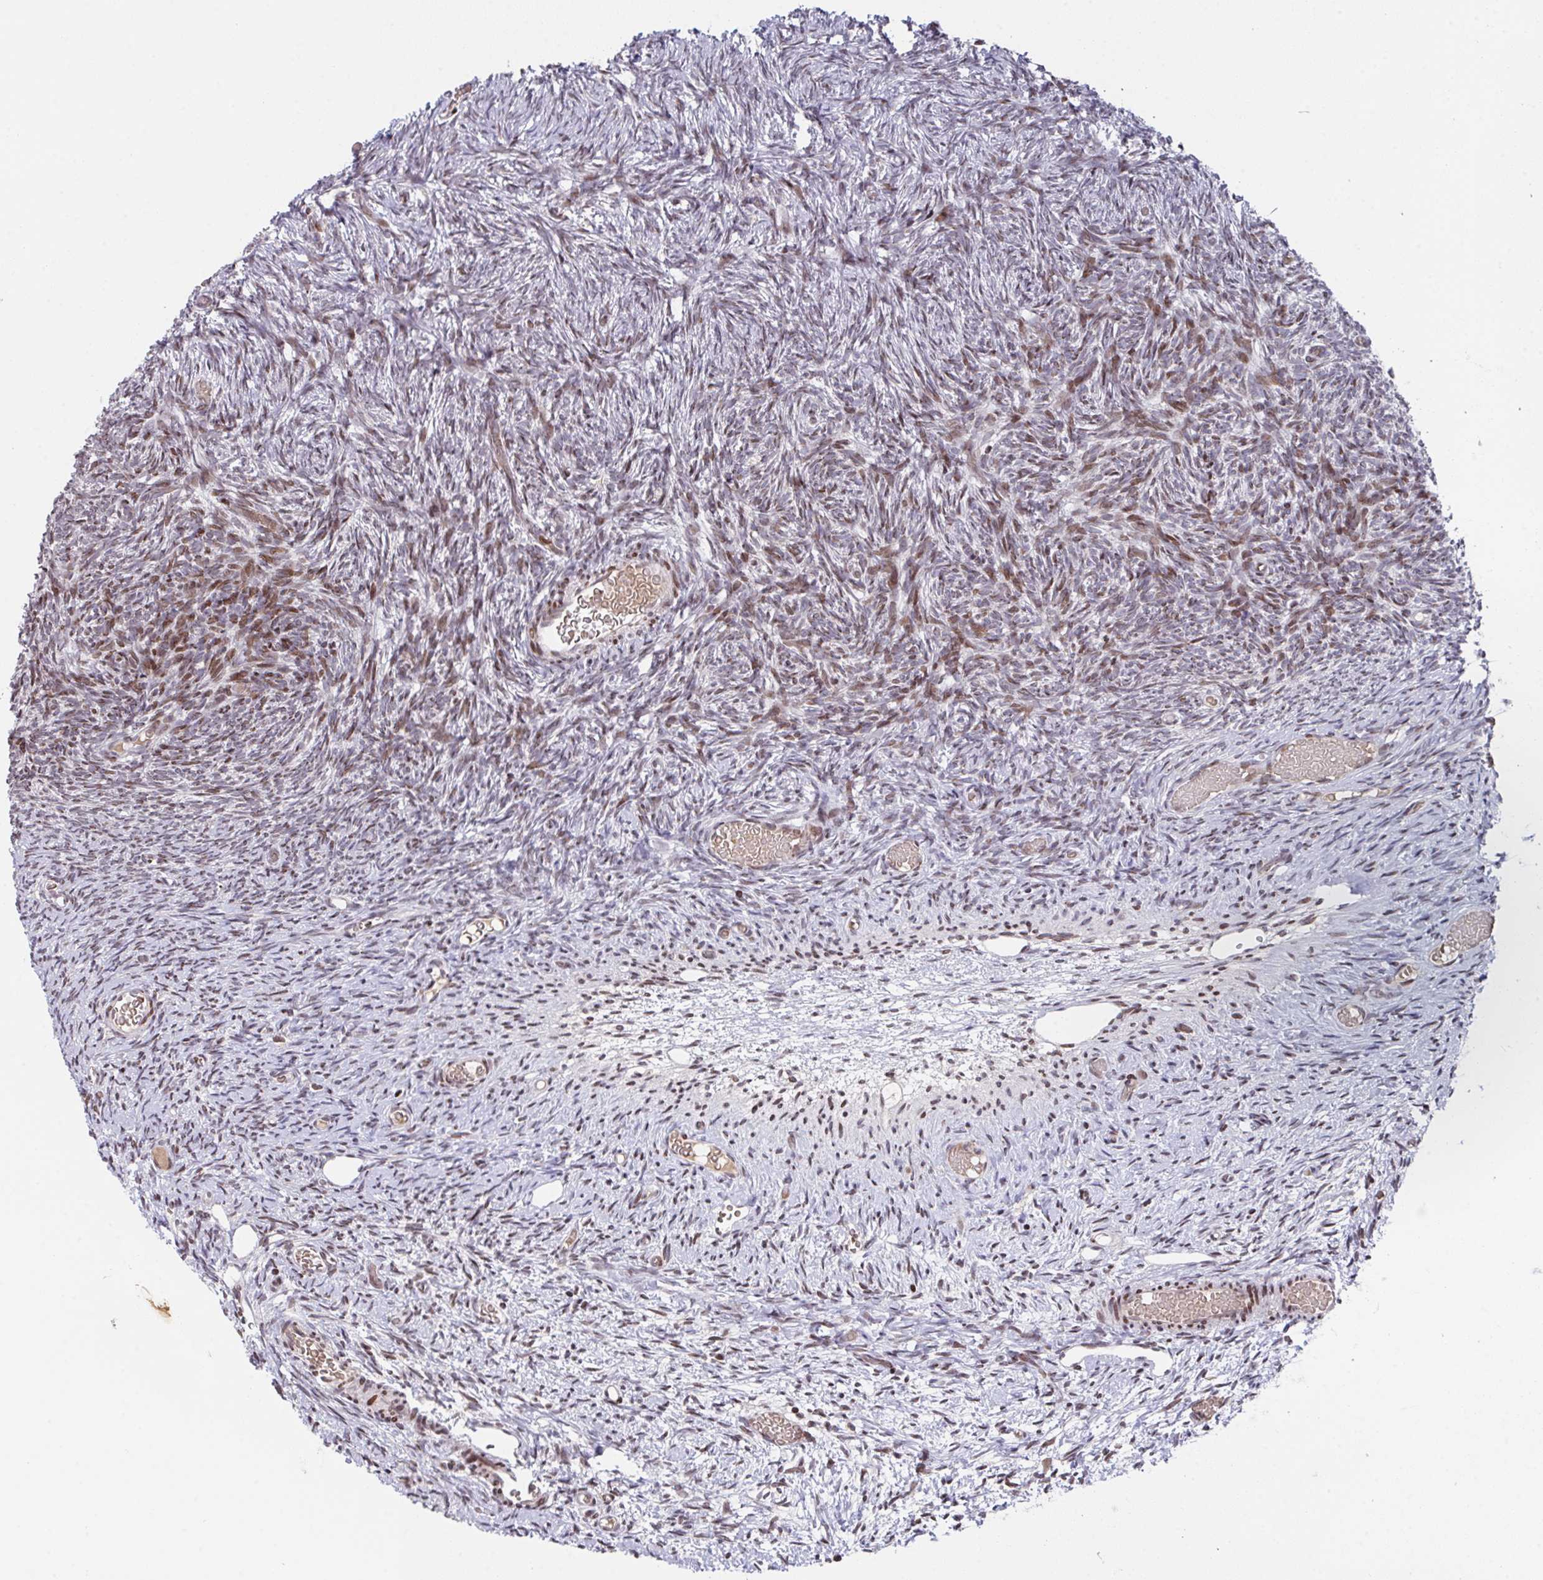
{"staining": {"intensity": "negative", "quantity": "none", "location": "none"}, "tissue": "ovary", "cell_type": "Follicle cells", "image_type": "normal", "snomed": [{"axis": "morphology", "description": "Normal tissue, NOS"}, {"axis": "topography", "description": "Ovary"}], "caption": "A histopathology image of human ovary is negative for staining in follicle cells. (DAB (3,3'-diaminobenzidine) immunohistochemistry, high magnification).", "gene": "PCDHB8", "patient": {"sex": "female", "age": 39}}